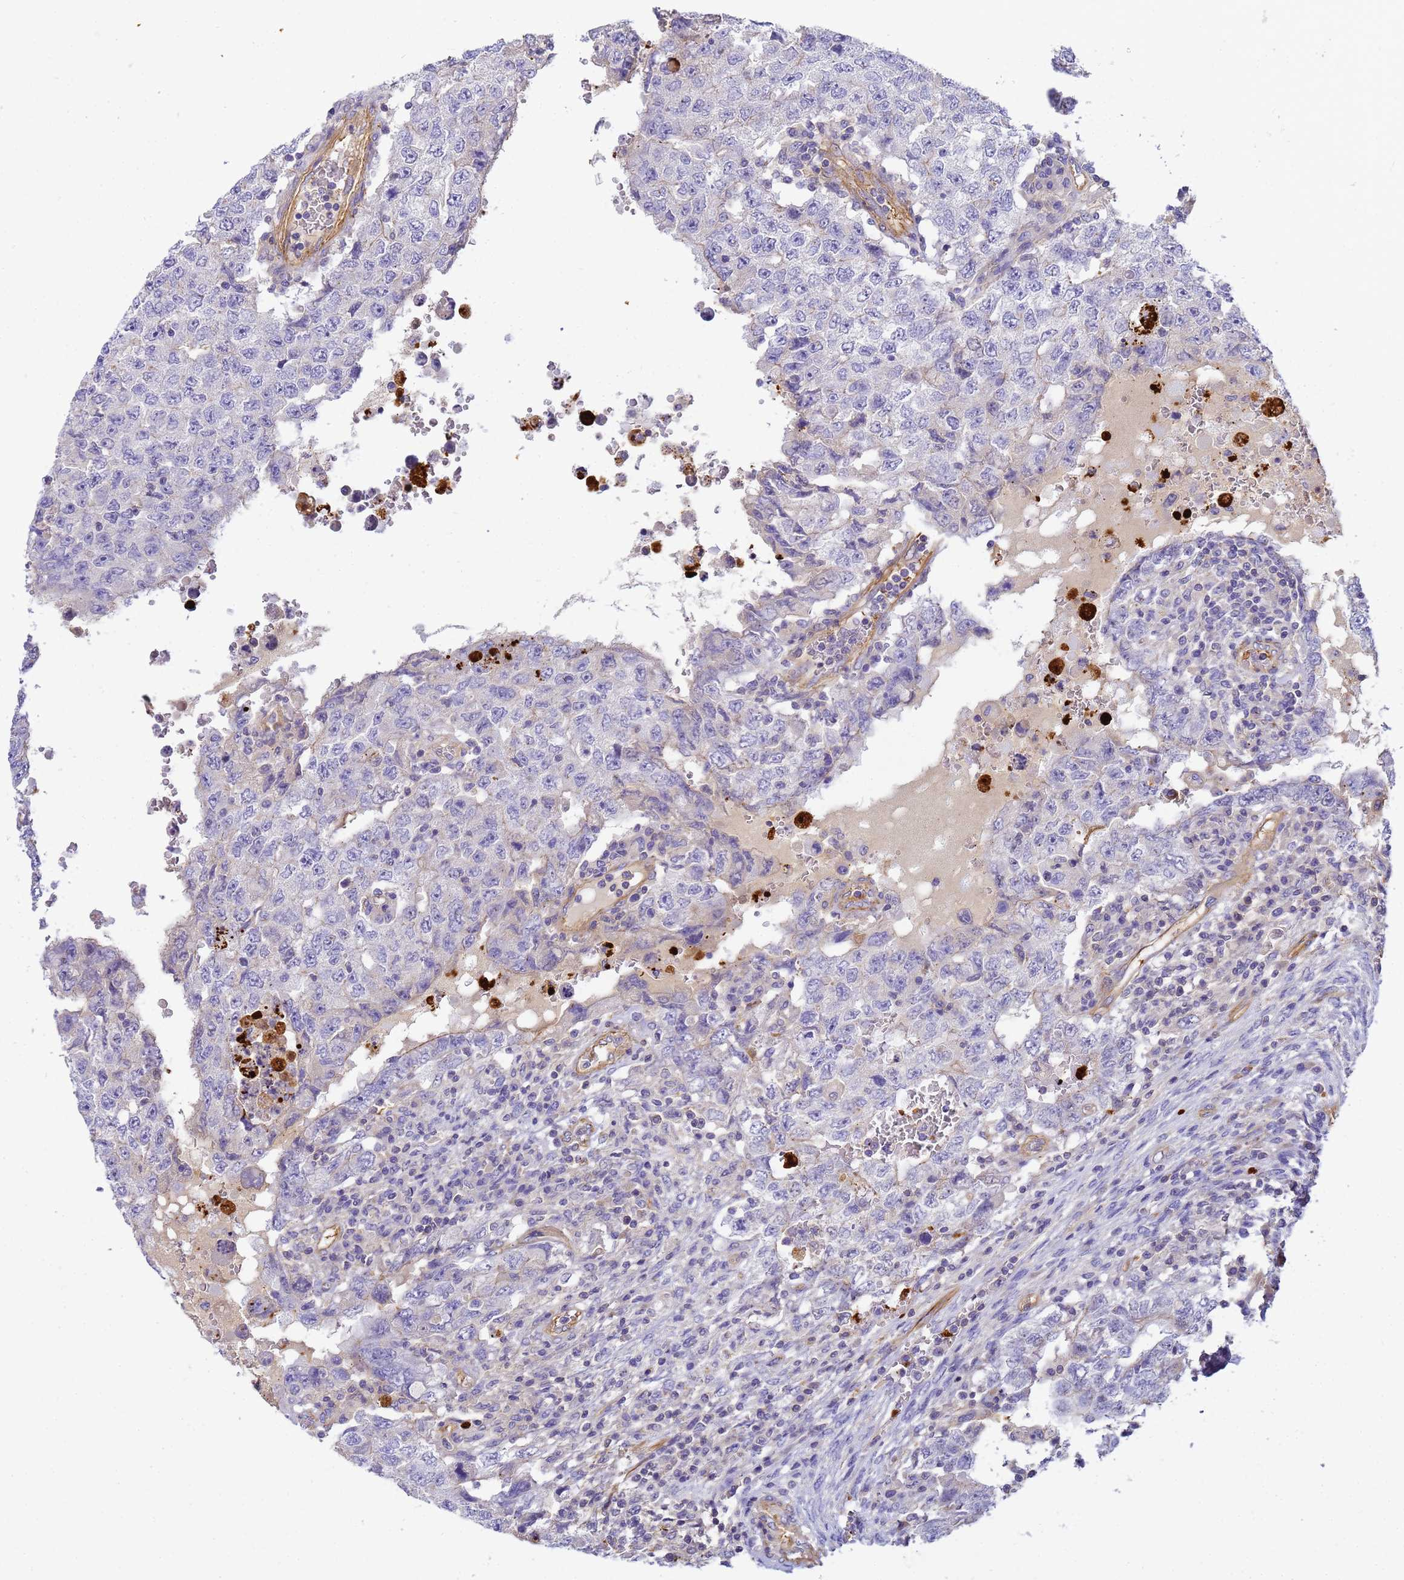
{"staining": {"intensity": "negative", "quantity": "none", "location": "none"}, "tissue": "testis cancer", "cell_type": "Tumor cells", "image_type": "cancer", "snomed": [{"axis": "morphology", "description": "Carcinoma, Embryonal, NOS"}, {"axis": "topography", "description": "Testis"}], "caption": "The photomicrograph demonstrates no significant staining in tumor cells of testis cancer. (Immunohistochemistry (ihc), brightfield microscopy, high magnification).", "gene": "MYL12A", "patient": {"sex": "male", "age": 26}}